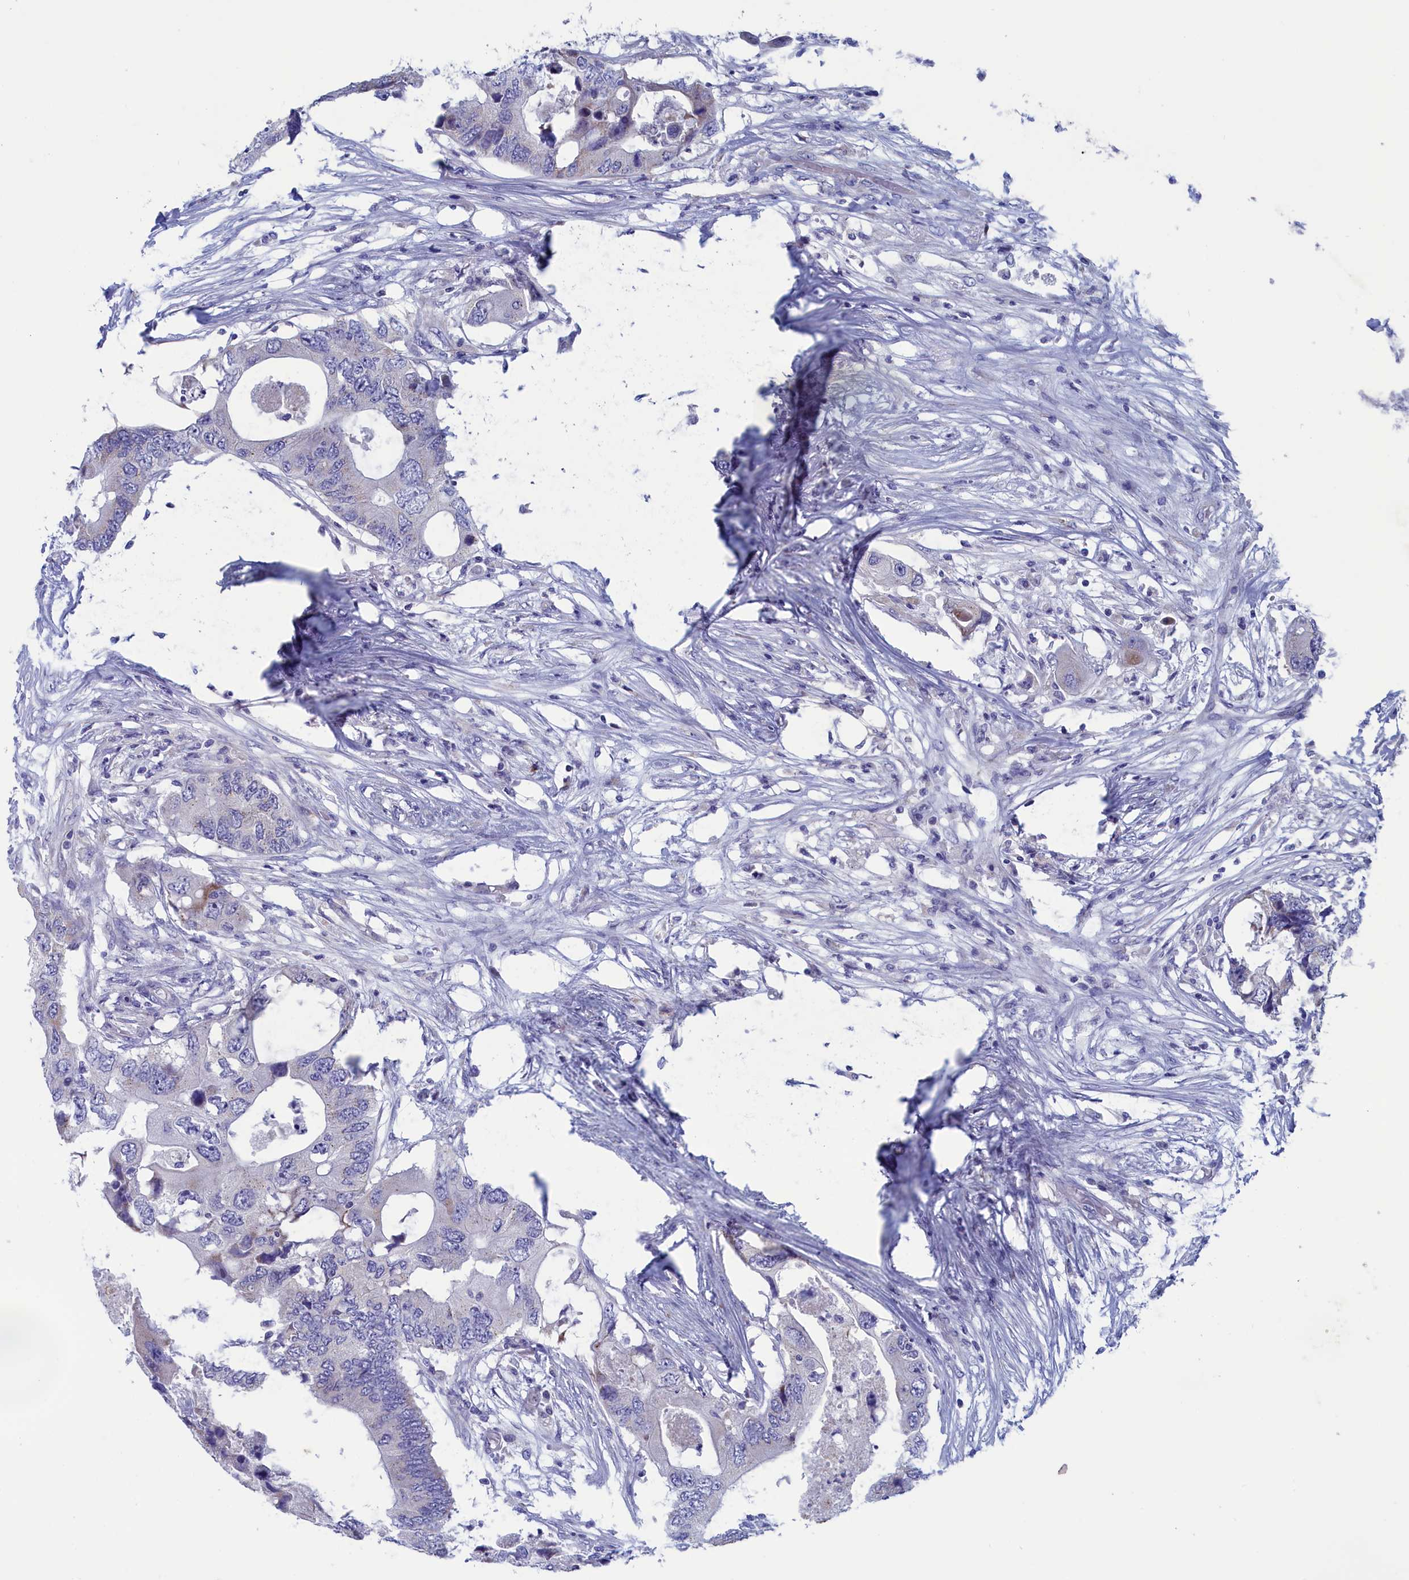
{"staining": {"intensity": "negative", "quantity": "none", "location": "none"}, "tissue": "colorectal cancer", "cell_type": "Tumor cells", "image_type": "cancer", "snomed": [{"axis": "morphology", "description": "Adenocarcinoma, NOS"}, {"axis": "topography", "description": "Colon"}], "caption": "Tumor cells are negative for protein expression in human colorectal adenocarcinoma.", "gene": "NIBAN3", "patient": {"sex": "male", "age": 71}}